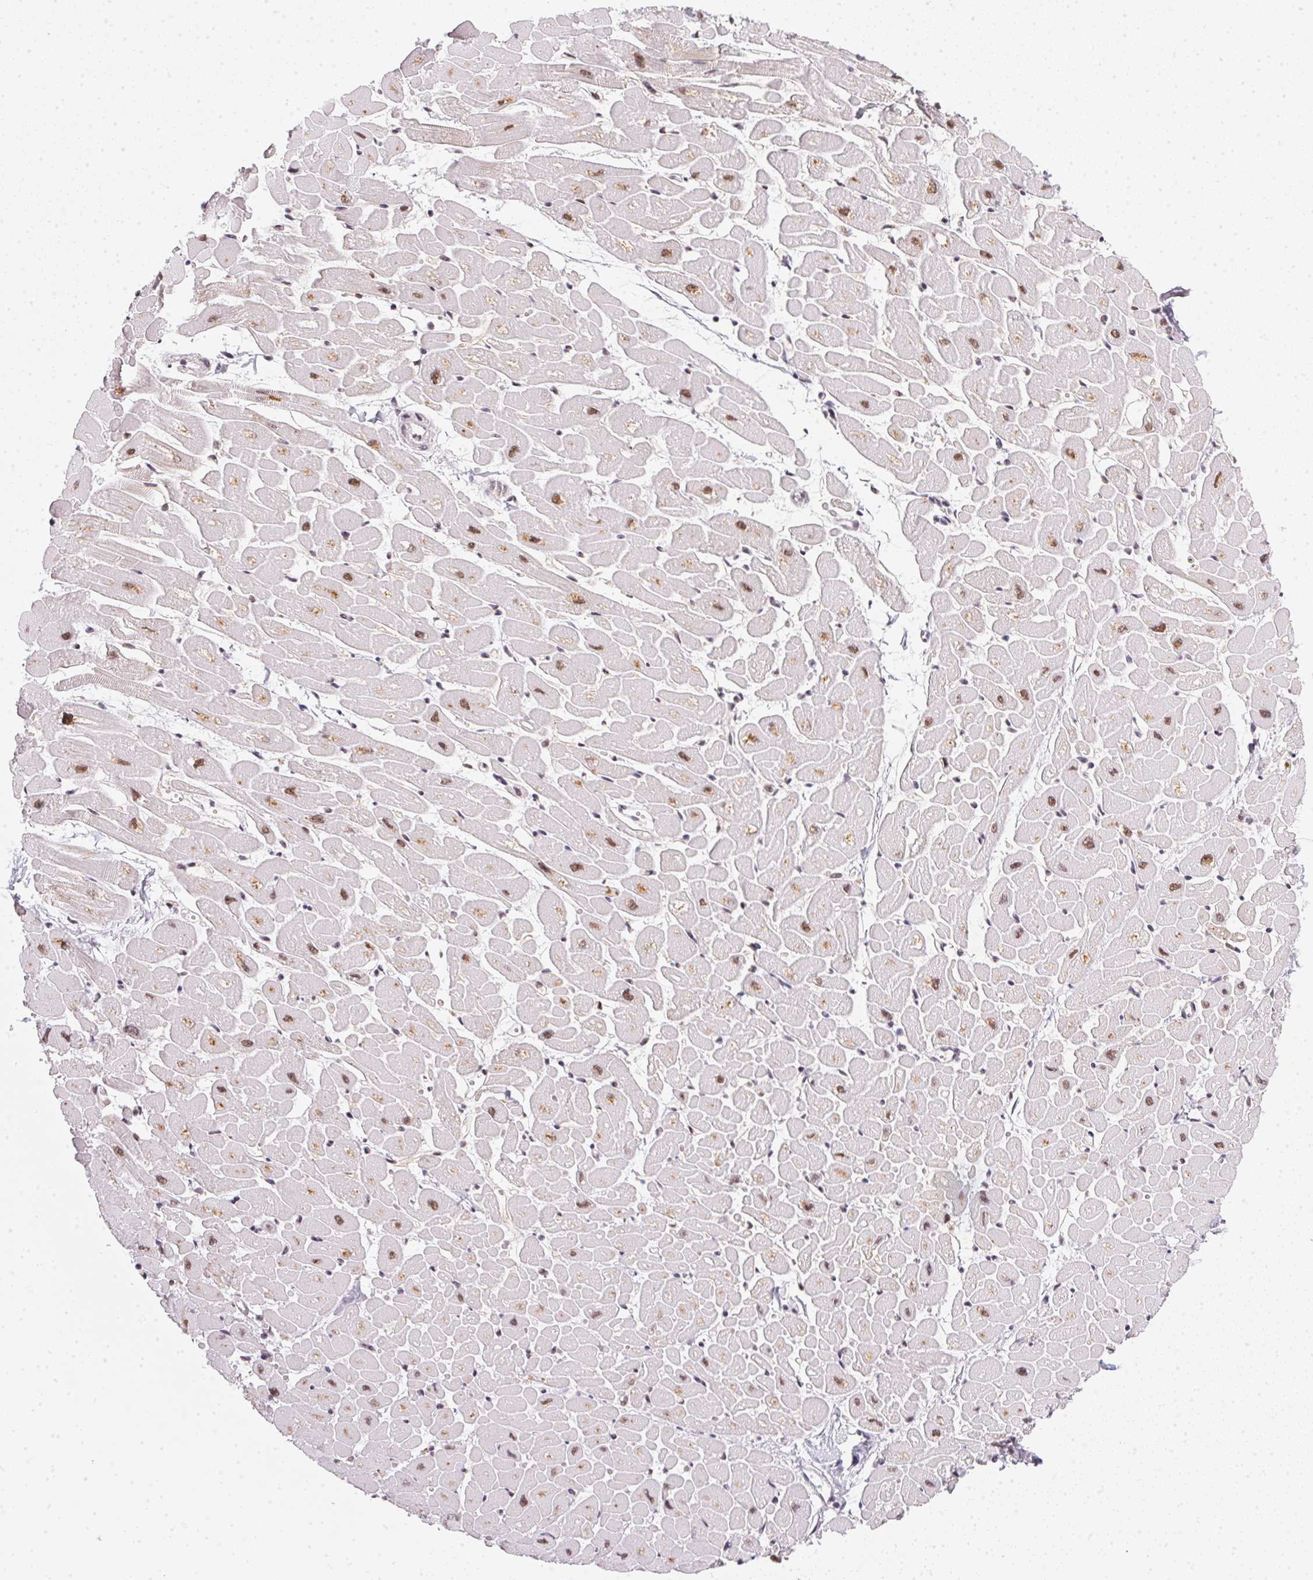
{"staining": {"intensity": "moderate", "quantity": ">75%", "location": "nuclear"}, "tissue": "heart muscle", "cell_type": "Cardiomyocytes", "image_type": "normal", "snomed": [{"axis": "morphology", "description": "Normal tissue, NOS"}, {"axis": "topography", "description": "Heart"}], "caption": "Protein staining of benign heart muscle exhibits moderate nuclear staining in approximately >75% of cardiomyocytes. (IHC, brightfield microscopy, high magnification).", "gene": "SRSF7", "patient": {"sex": "male", "age": 57}}